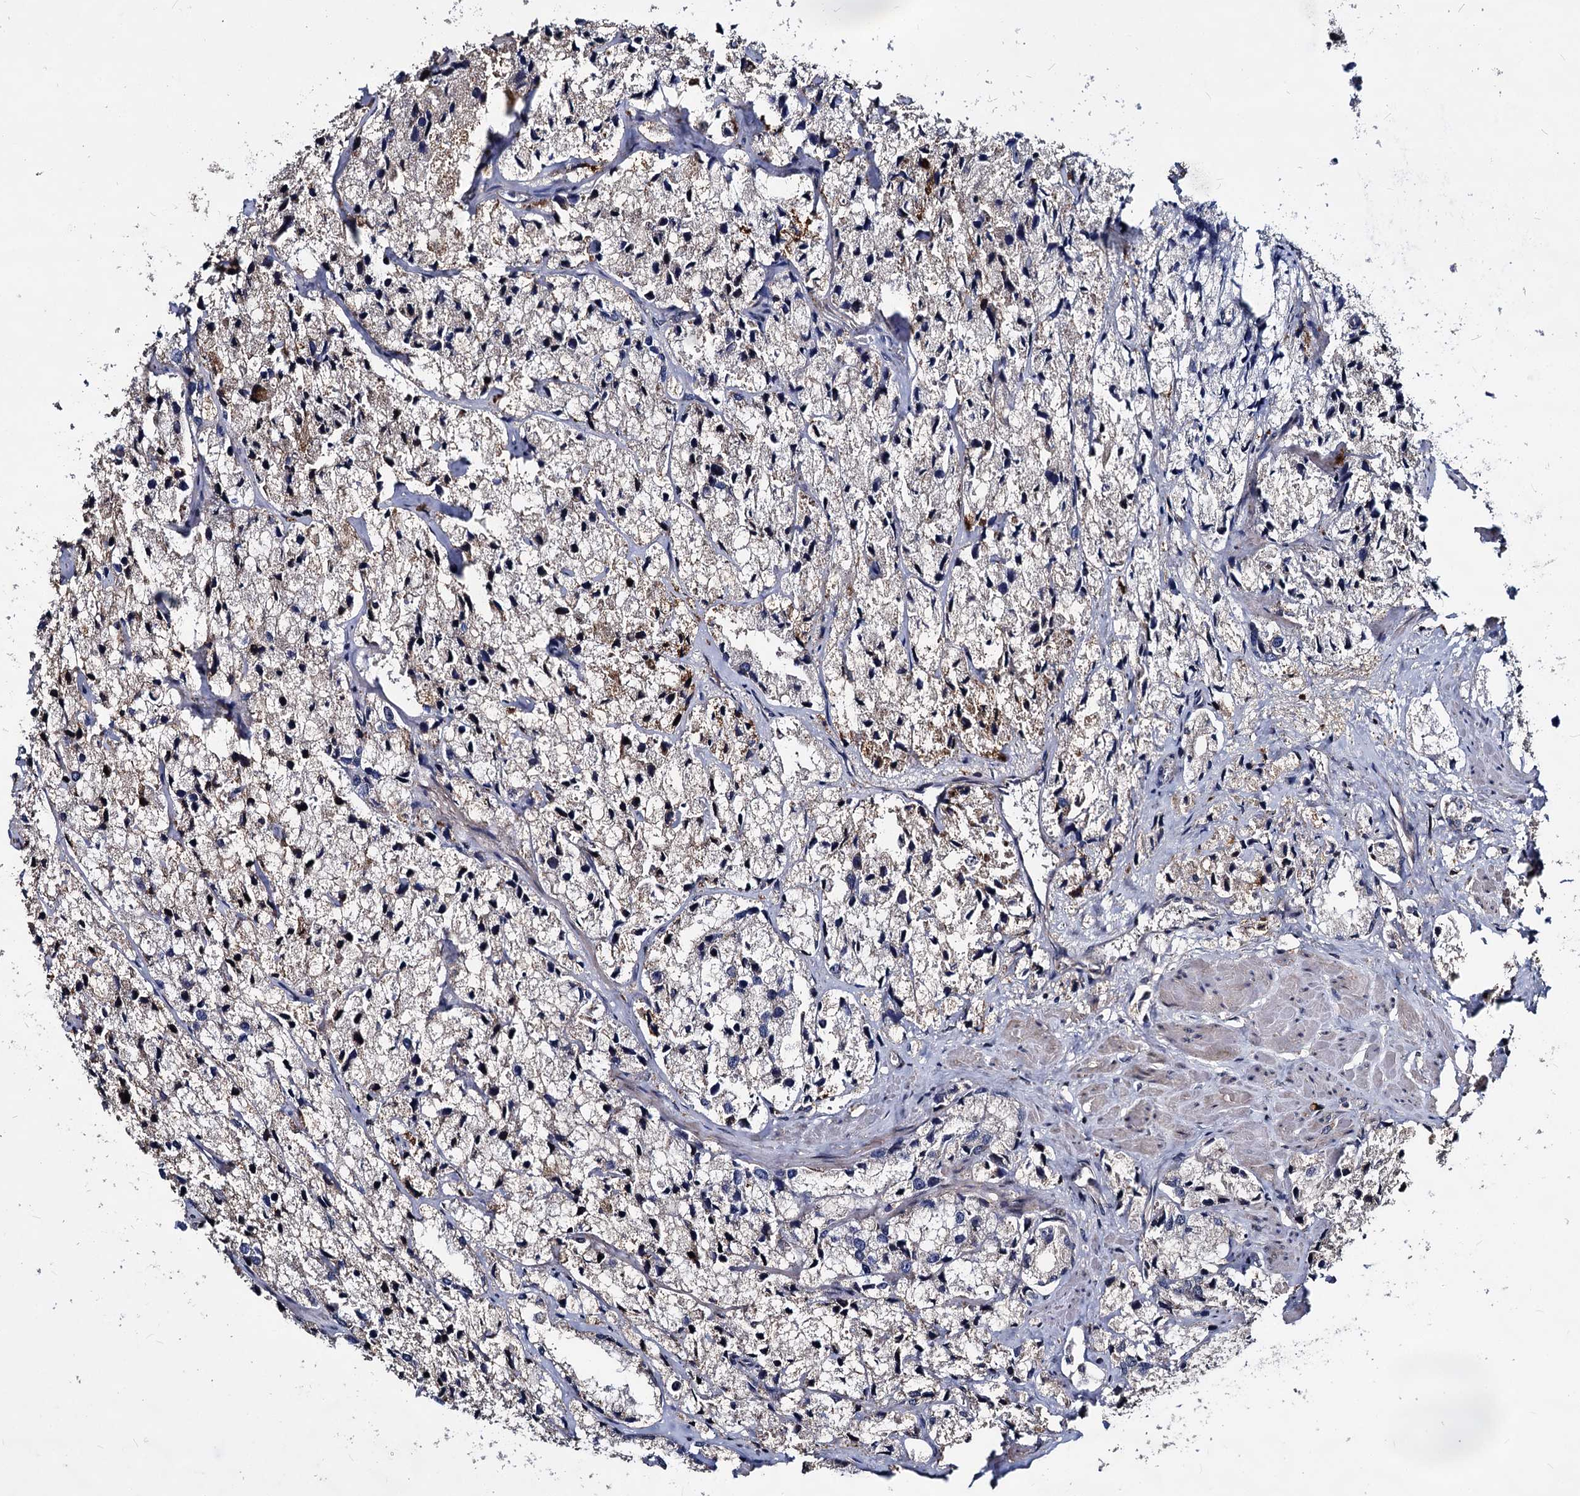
{"staining": {"intensity": "negative", "quantity": "none", "location": "none"}, "tissue": "prostate cancer", "cell_type": "Tumor cells", "image_type": "cancer", "snomed": [{"axis": "morphology", "description": "Adenocarcinoma, High grade"}, {"axis": "topography", "description": "Prostate"}], "caption": "DAB (3,3'-diaminobenzidine) immunohistochemical staining of prostate high-grade adenocarcinoma shows no significant staining in tumor cells.", "gene": "ATG101", "patient": {"sex": "male", "age": 66}}